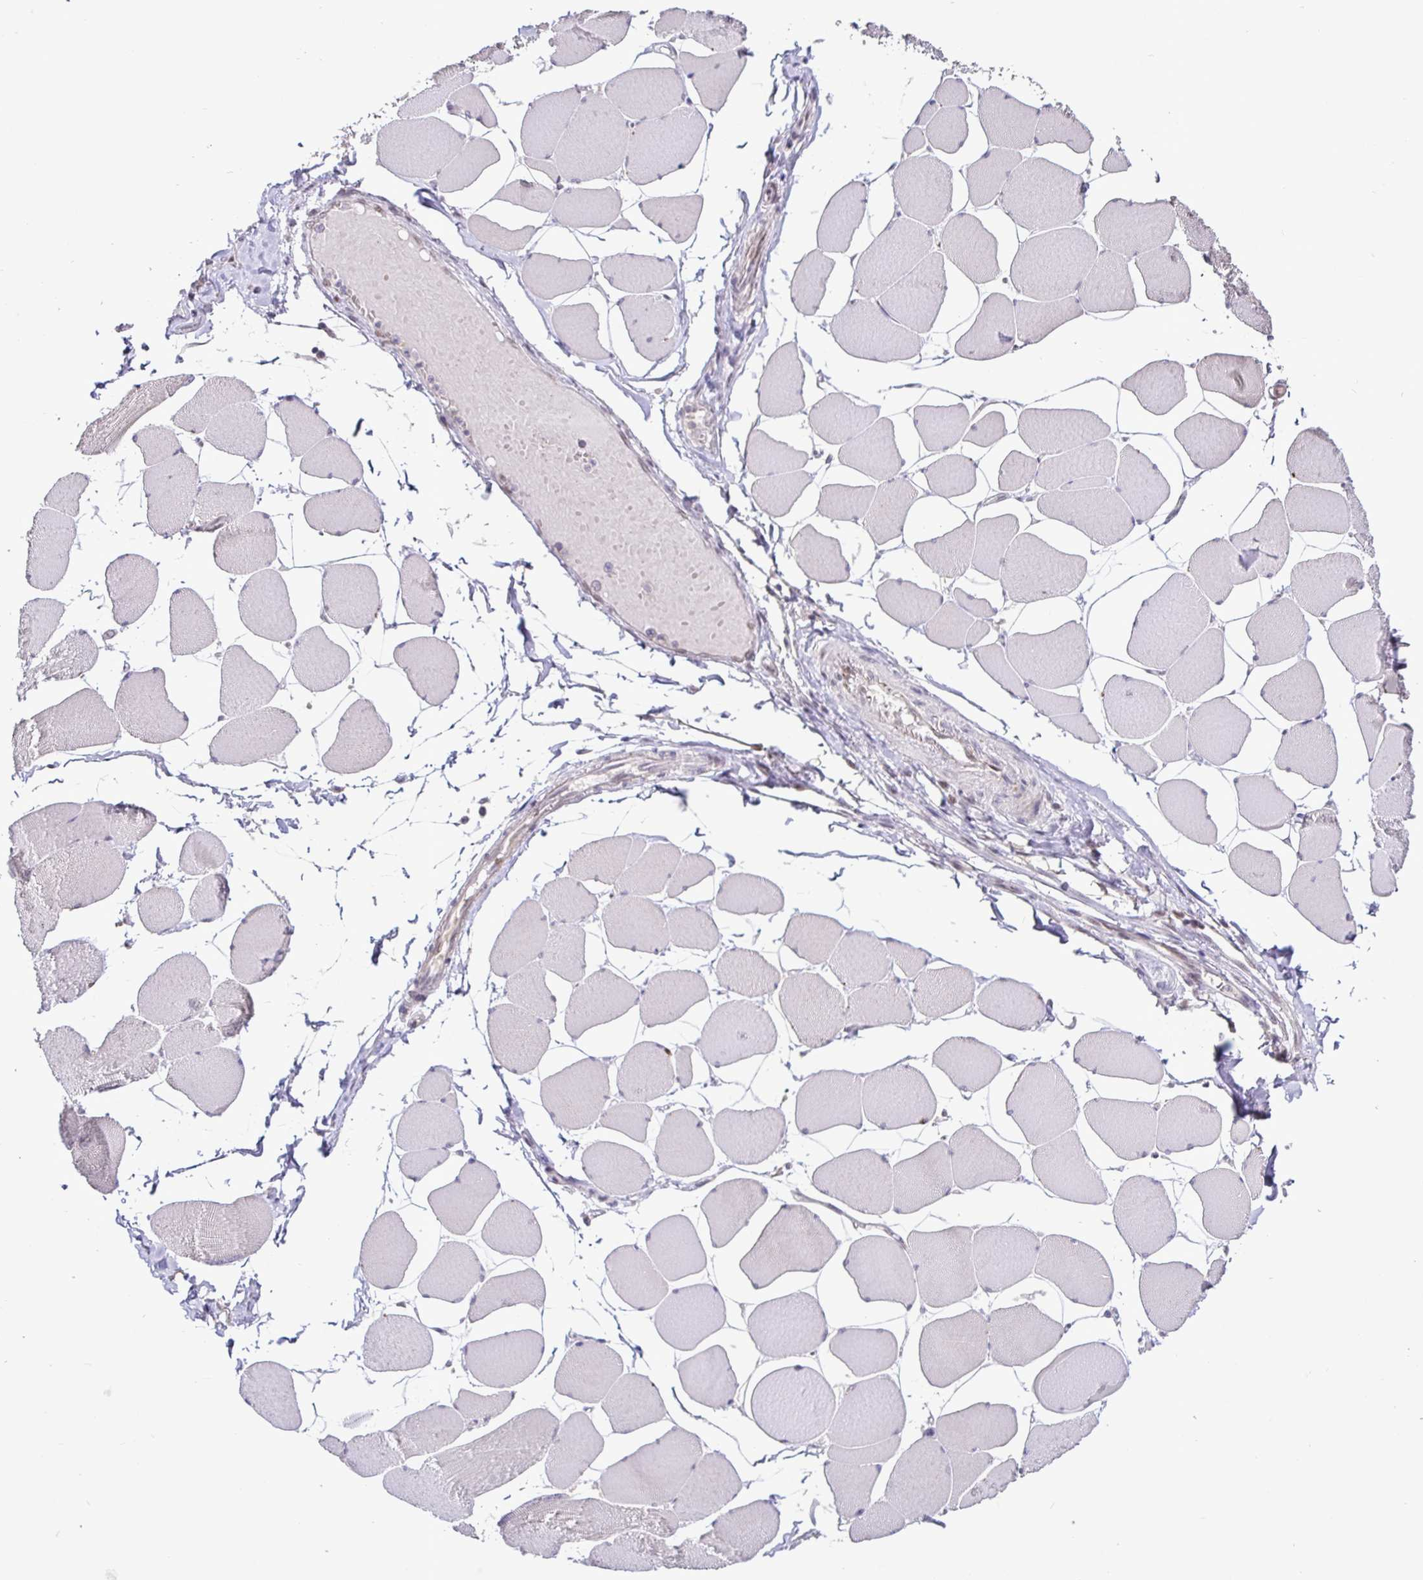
{"staining": {"intensity": "negative", "quantity": "none", "location": "none"}, "tissue": "skeletal muscle", "cell_type": "Myocytes", "image_type": "normal", "snomed": [{"axis": "morphology", "description": "Normal tissue, NOS"}, {"axis": "topography", "description": "Skeletal muscle"}], "caption": "Immunohistochemical staining of unremarkable skeletal muscle shows no significant positivity in myocytes. (IHC, brightfield microscopy, high magnification).", "gene": "NUP188", "patient": {"sex": "female", "age": 75}}